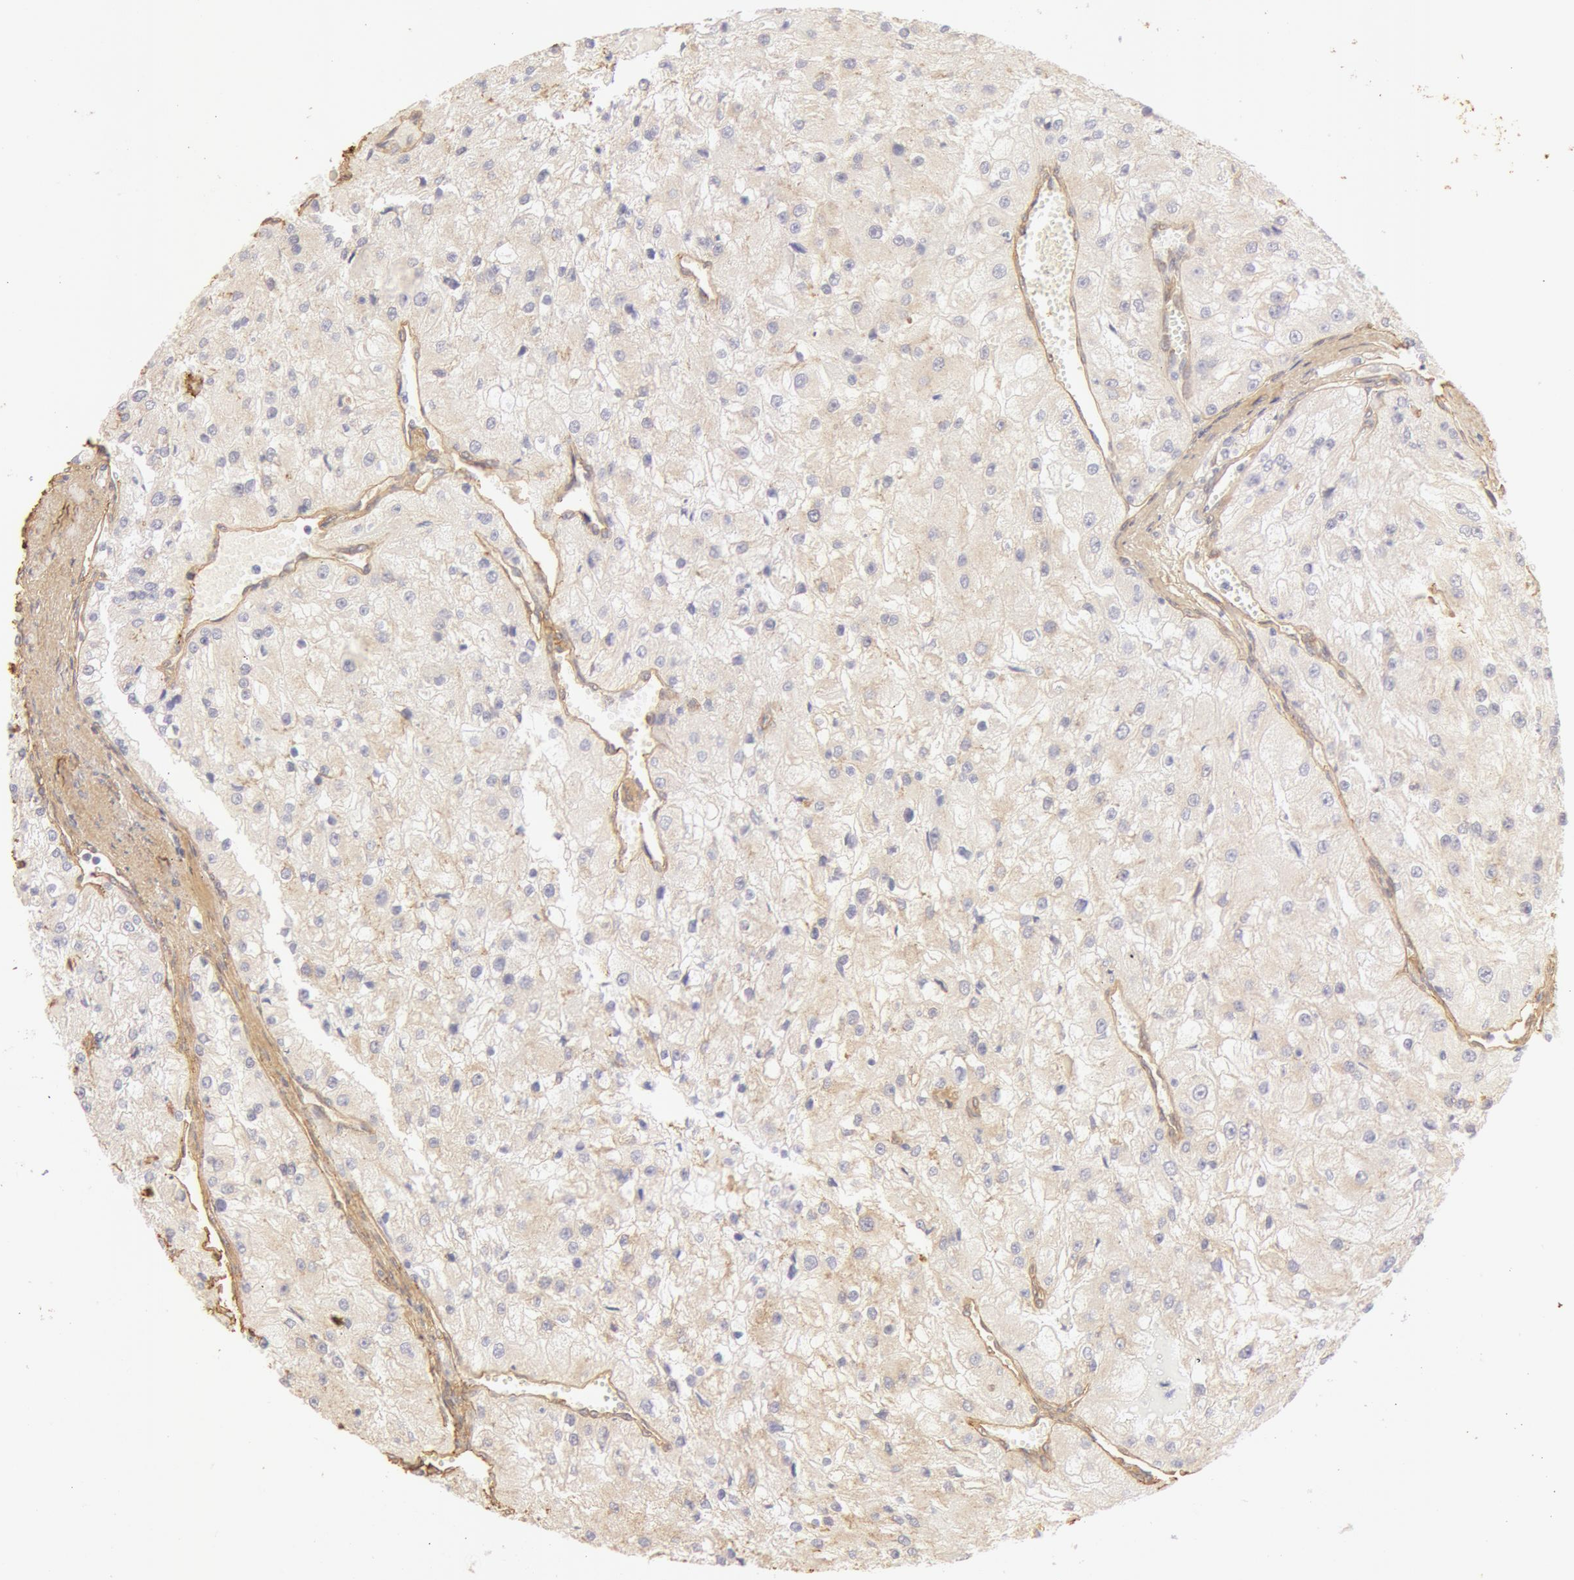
{"staining": {"intensity": "negative", "quantity": "none", "location": "none"}, "tissue": "renal cancer", "cell_type": "Tumor cells", "image_type": "cancer", "snomed": [{"axis": "morphology", "description": "Adenocarcinoma, NOS"}, {"axis": "topography", "description": "Kidney"}], "caption": "Protein analysis of renal adenocarcinoma demonstrates no significant staining in tumor cells.", "gene": "COL4A1", "patient": {"sex": "female", "age": 74}}